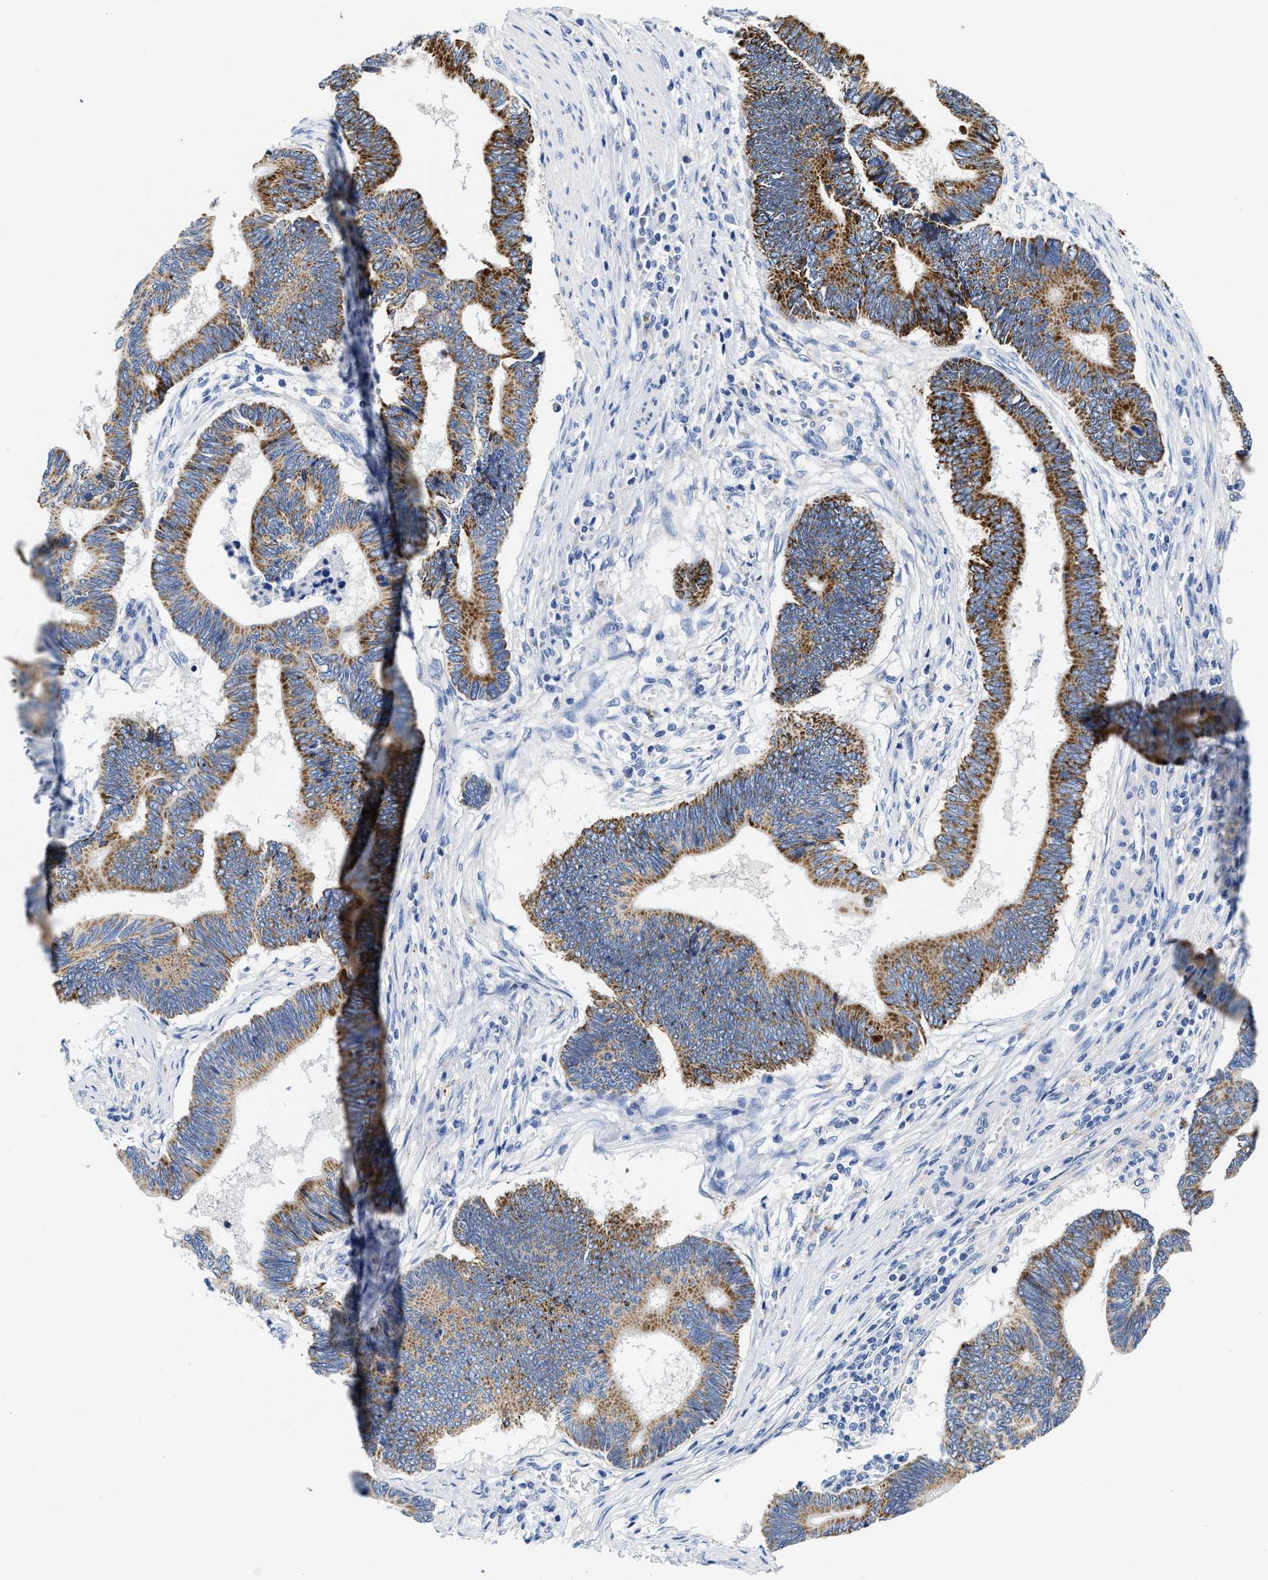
{"staining": {"intensity": "strong", "quantity": ">75%", "location": "cytoplasmic/membranous"}, "tissue": "pancreatic cancer", "cell_type": "Tumor cells", "image_type": "cancer", "snomed": [{"axis": "morphology", "description": "Adenocarcinoma, NOS"}, {"axis": "topography", "description": "Pancreas"}], "caption": "Pancreatic cancer stained for a protein exhibits strong cytoplasmic/membranous positivity in tumor cells.", "gene": "TBRG4", "patient": {"sex": "female", "age": 70}}